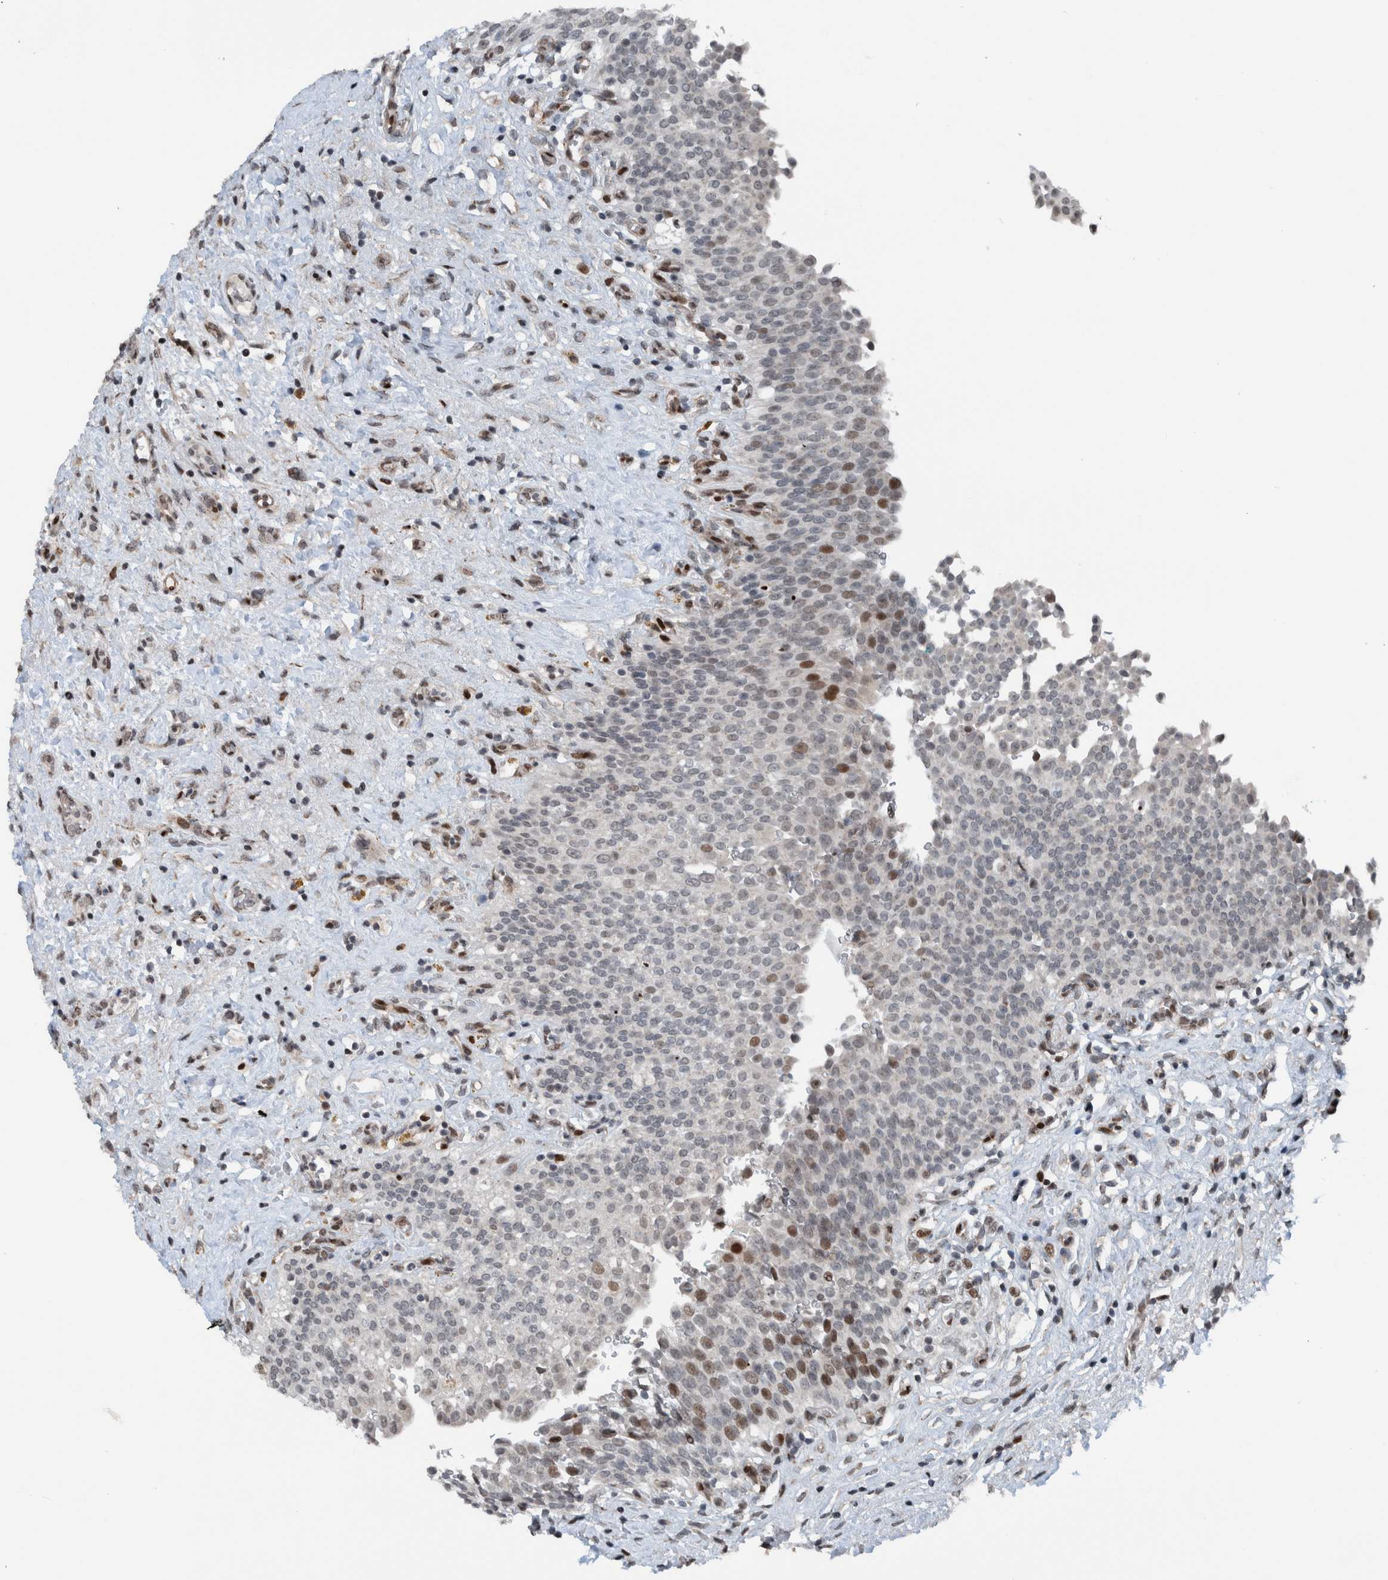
{"staining": {"intensity": "moderate", "quantity": "<25%", "location": "nuclear"}, "tissue": "urinary bladder", "cell_type": "Urothelial cells", "image_type": "normal", "snomed": [{"axis": "morphology", "description": "Urothelial carcinoma, High grade"}, {"axis": "topography", "description": "Urinary bladder"}], "caption": "Protein analysis of normal urinary bladder reveals moderate nuclear positivity in about <25% of urothelial cells.", "gene": "ZNF366", "patient": {"sex": "male", "age": 46}}